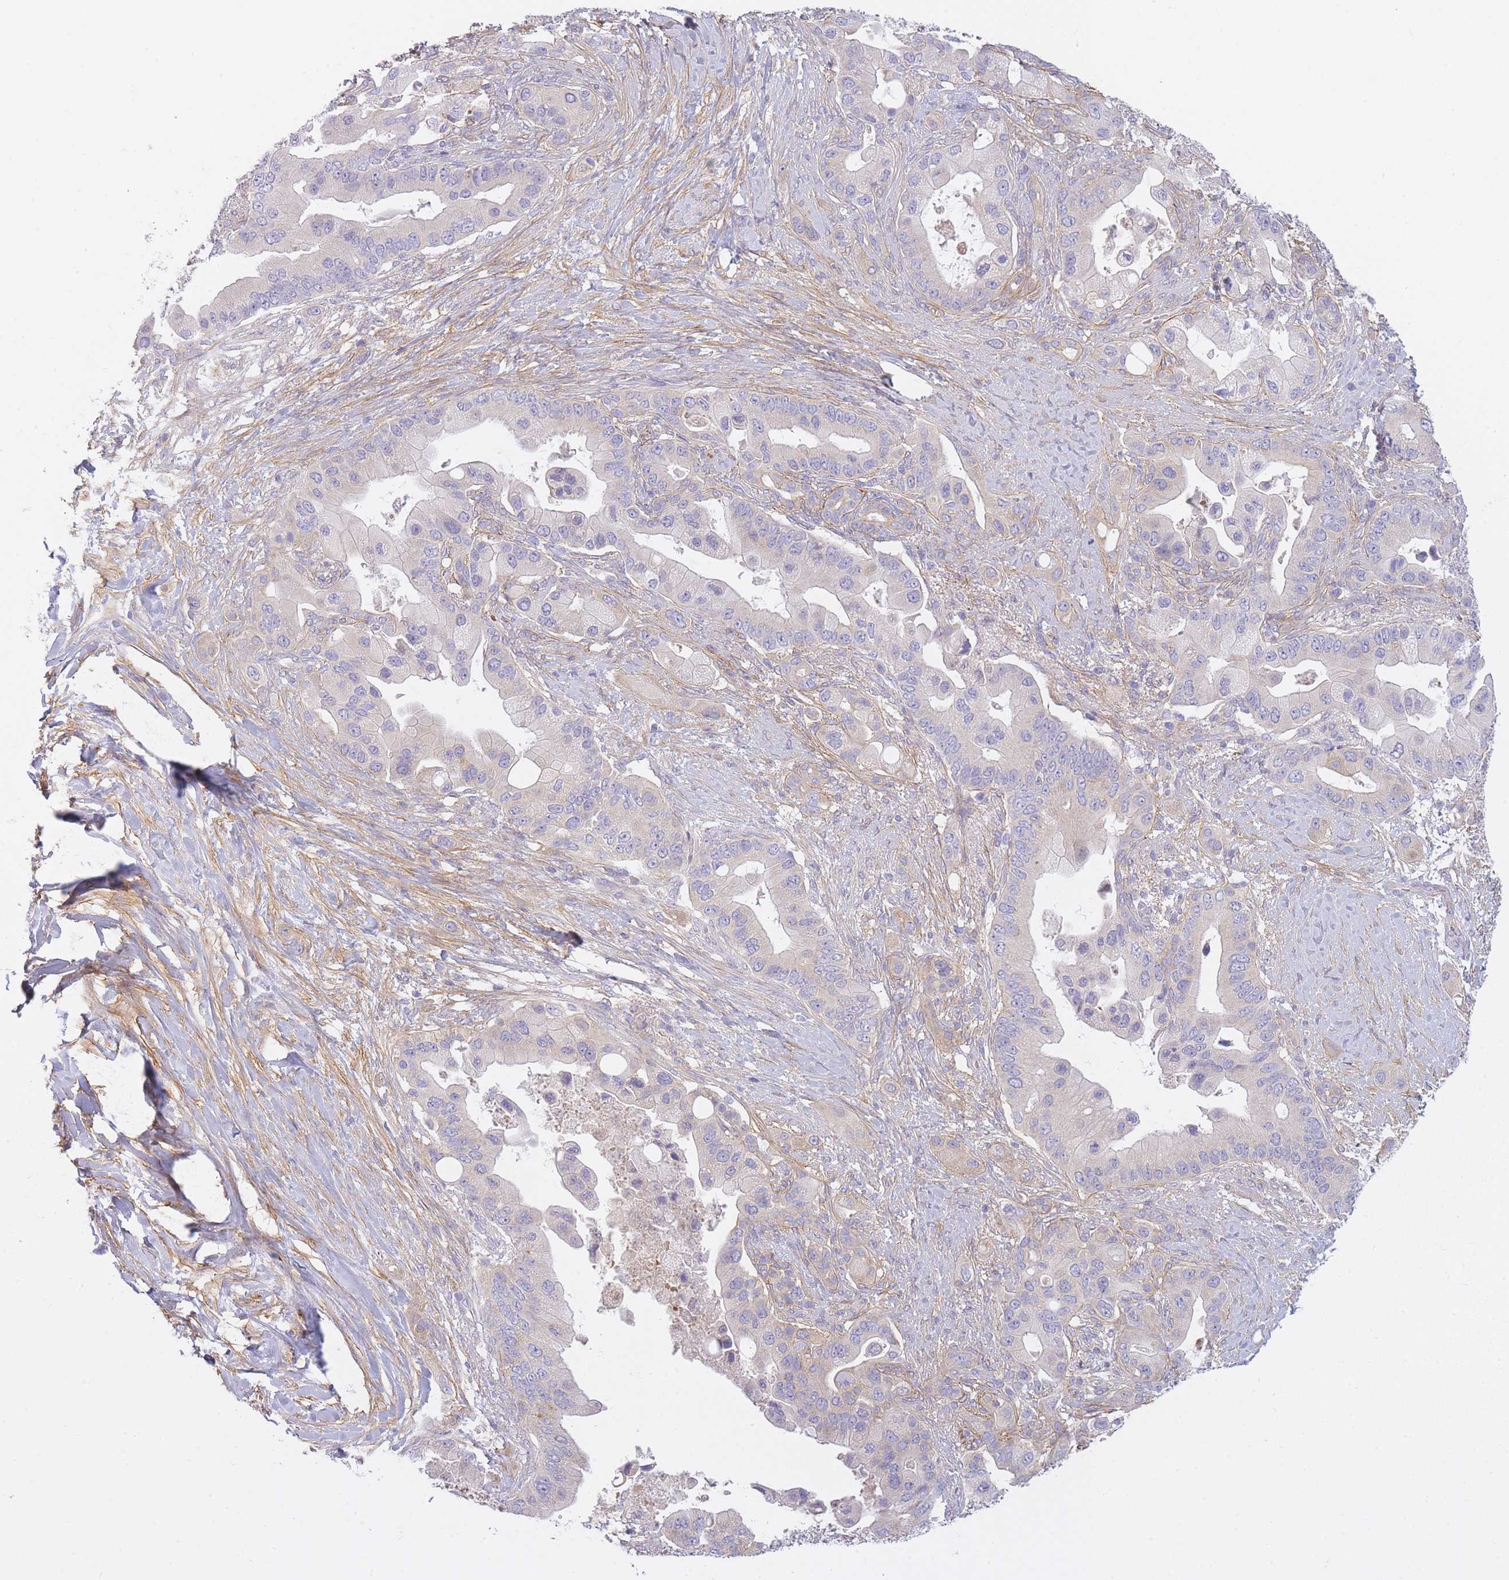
{"staining": {"intensity": "negative", "quantity": "none", "location": "none"}, "tissue": "pancreatic cancer", "cell_type": "Tumor cells", "image_type": "cancer", "snomed": [{"axis": "morphology", "description": "Adenocarcinoma, NOS"}, {"axis": "topography", "description": "Pancreas"}], "caption": "Tumor cells are negative for brown protein staining in adenocarcinoma (pancreatic).", "gene": "AP3M2", "patient": {"sex": "male", "age": 57}}